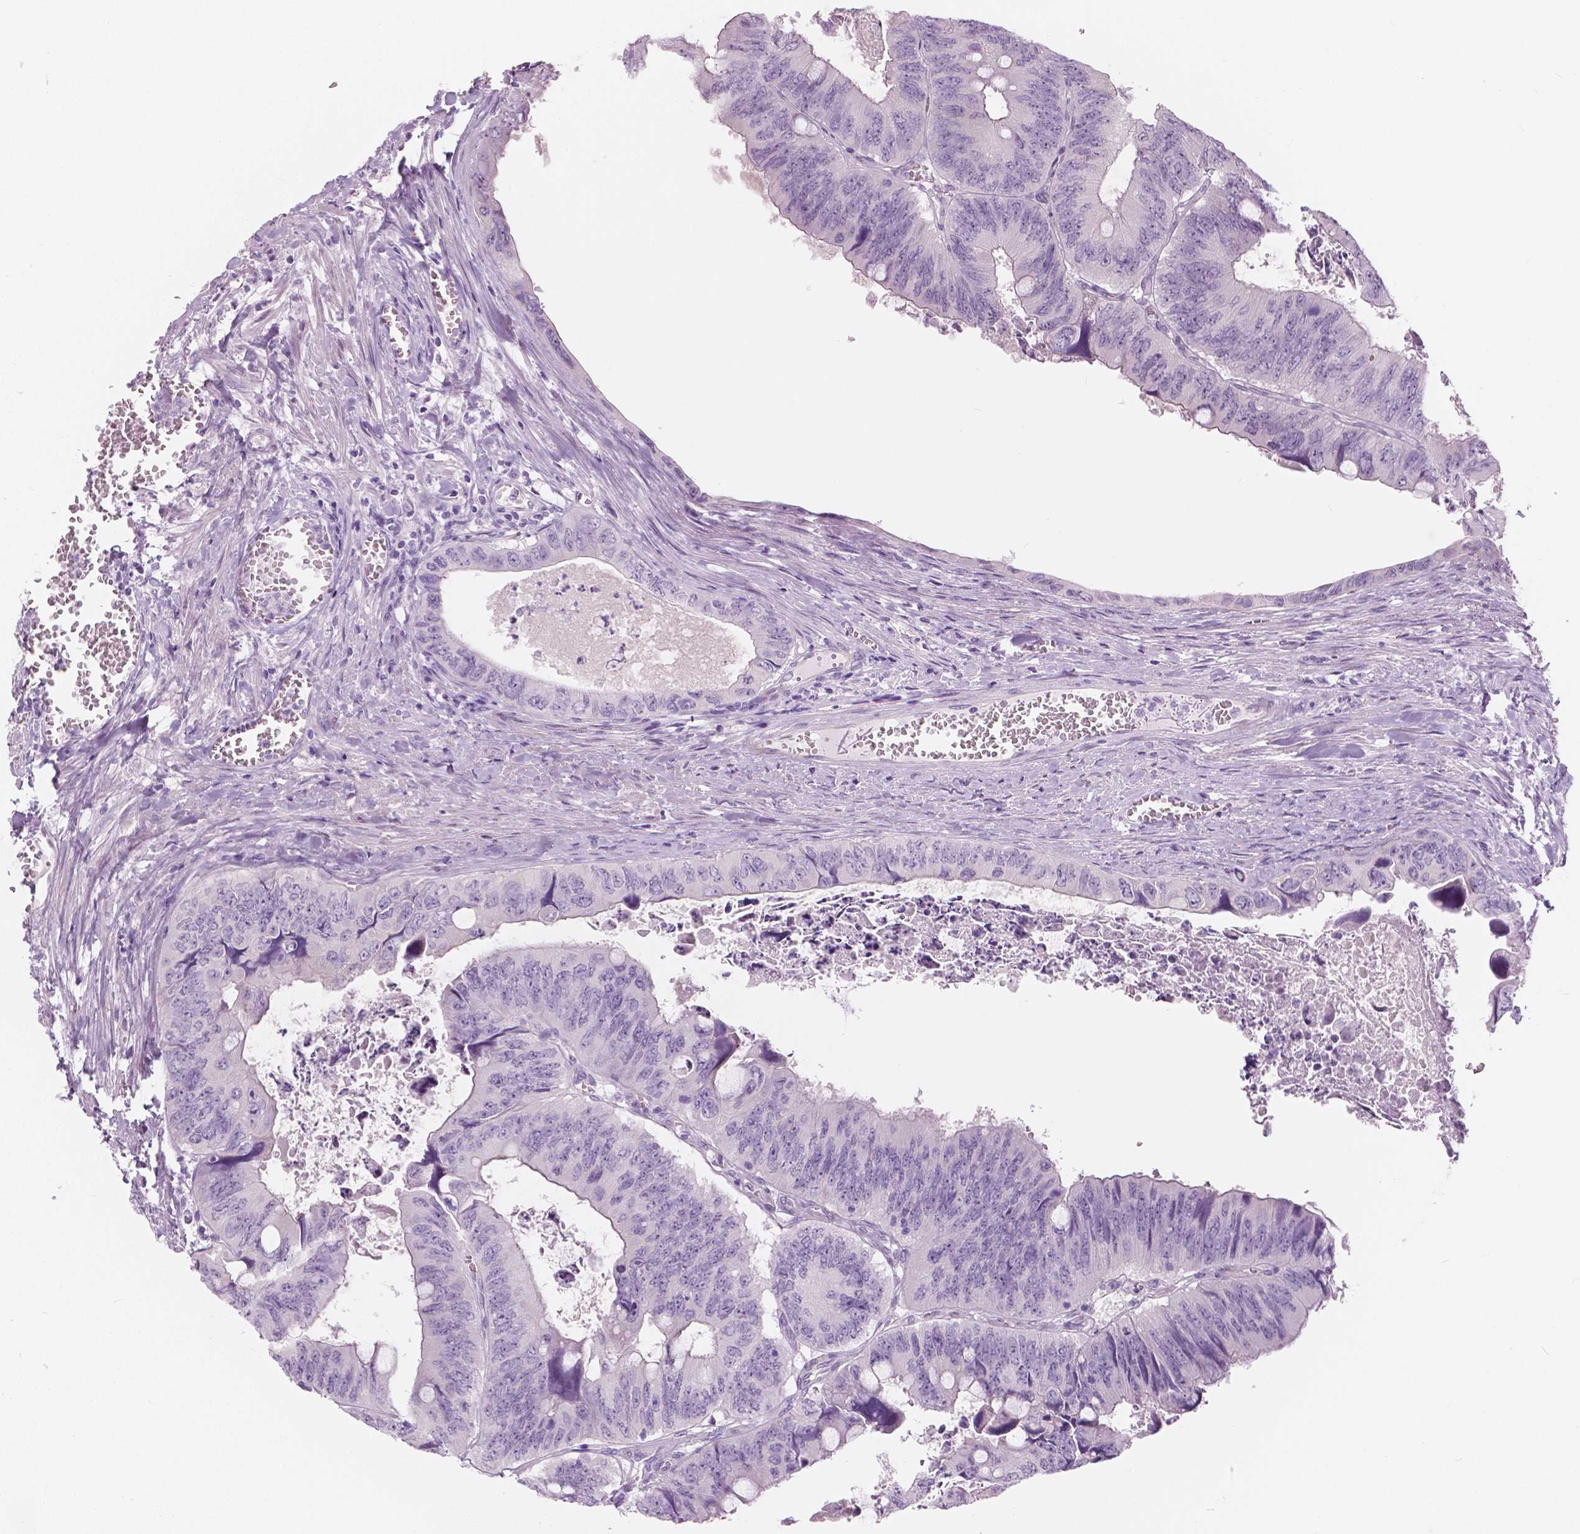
{"staining": {"intensity": "negative", "quantity": "none", "location": "none"}, "tissue": "colorectal cancer", "cell_type": "Tumor cells", "image_type": "cancer", "snomed": [{"axis": "morphology", "description": "Adenocarcinoma, NOS"}, {"axis": "topography", "description": "Colon"}], "caption": "Immunohistochemical staining of human colorectal cancer displays no significant positivity in tumor cells.", "gene": "A4GNT", "patient": {"sex": "female", "age": 84}}